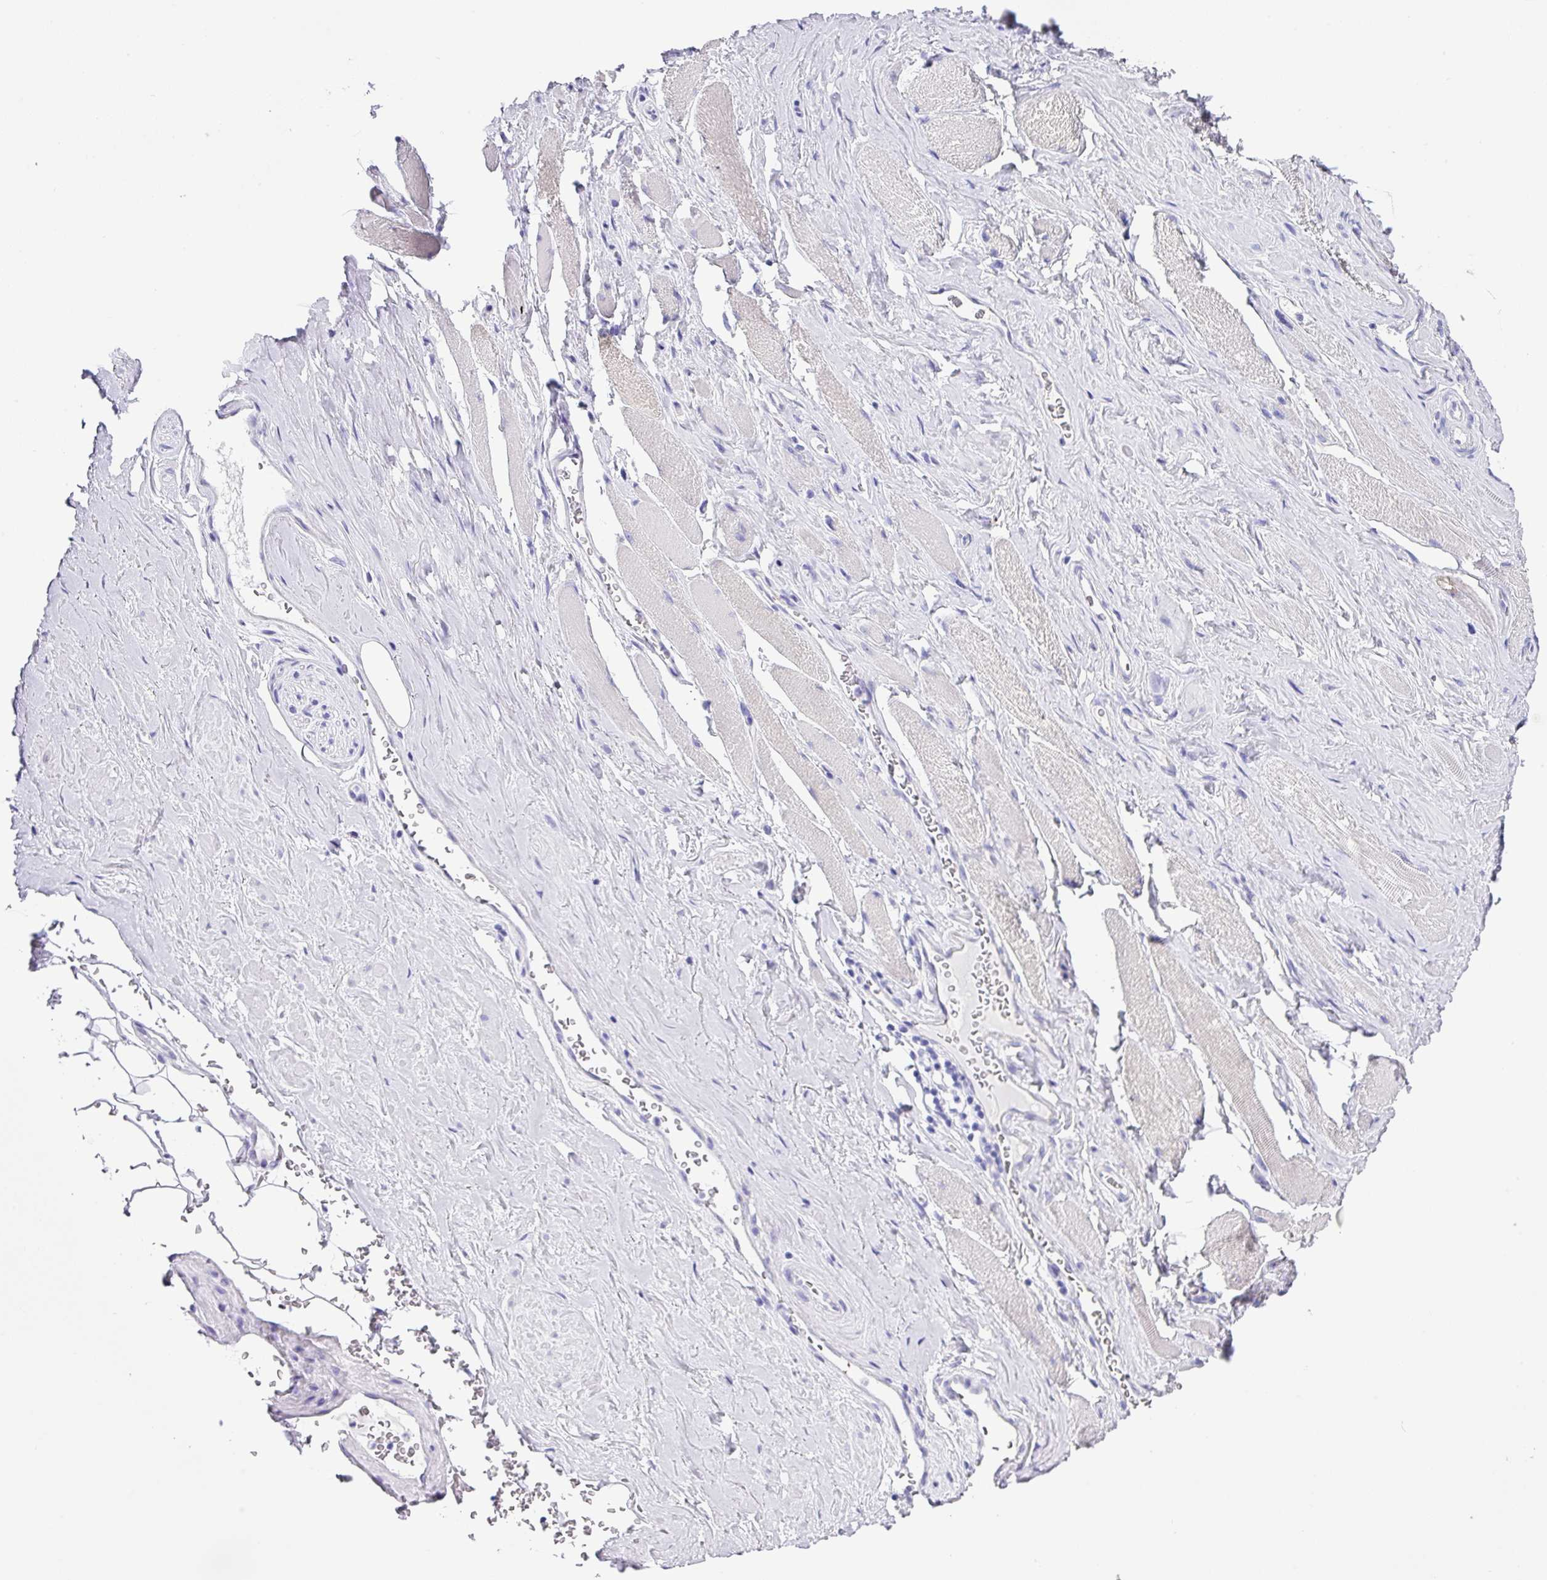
{"staining": {"intensity": "negative", "quantity": "none", "location": "none"}, "tissue": "adipose tissue", "cell_type": "Adipocytes", "image_type": "normal", "snomed": [{"axis": "morphology", "description": "Normal tissue, NOS"}, {"axis": "topography", "description": "Prostate"}, {"axis": "topography", "description": "Peripheral nerve tissue"}], "caption": "A histopathology image of adipose tissue stained for a protein shows no brown staining in adipocytes. (DAB (3,3'-diaminobenzidine) immunohistochemistry (IHC), high magnification).", "gene": "ZG16", "patient": {"sex": "male", "age": 61}}